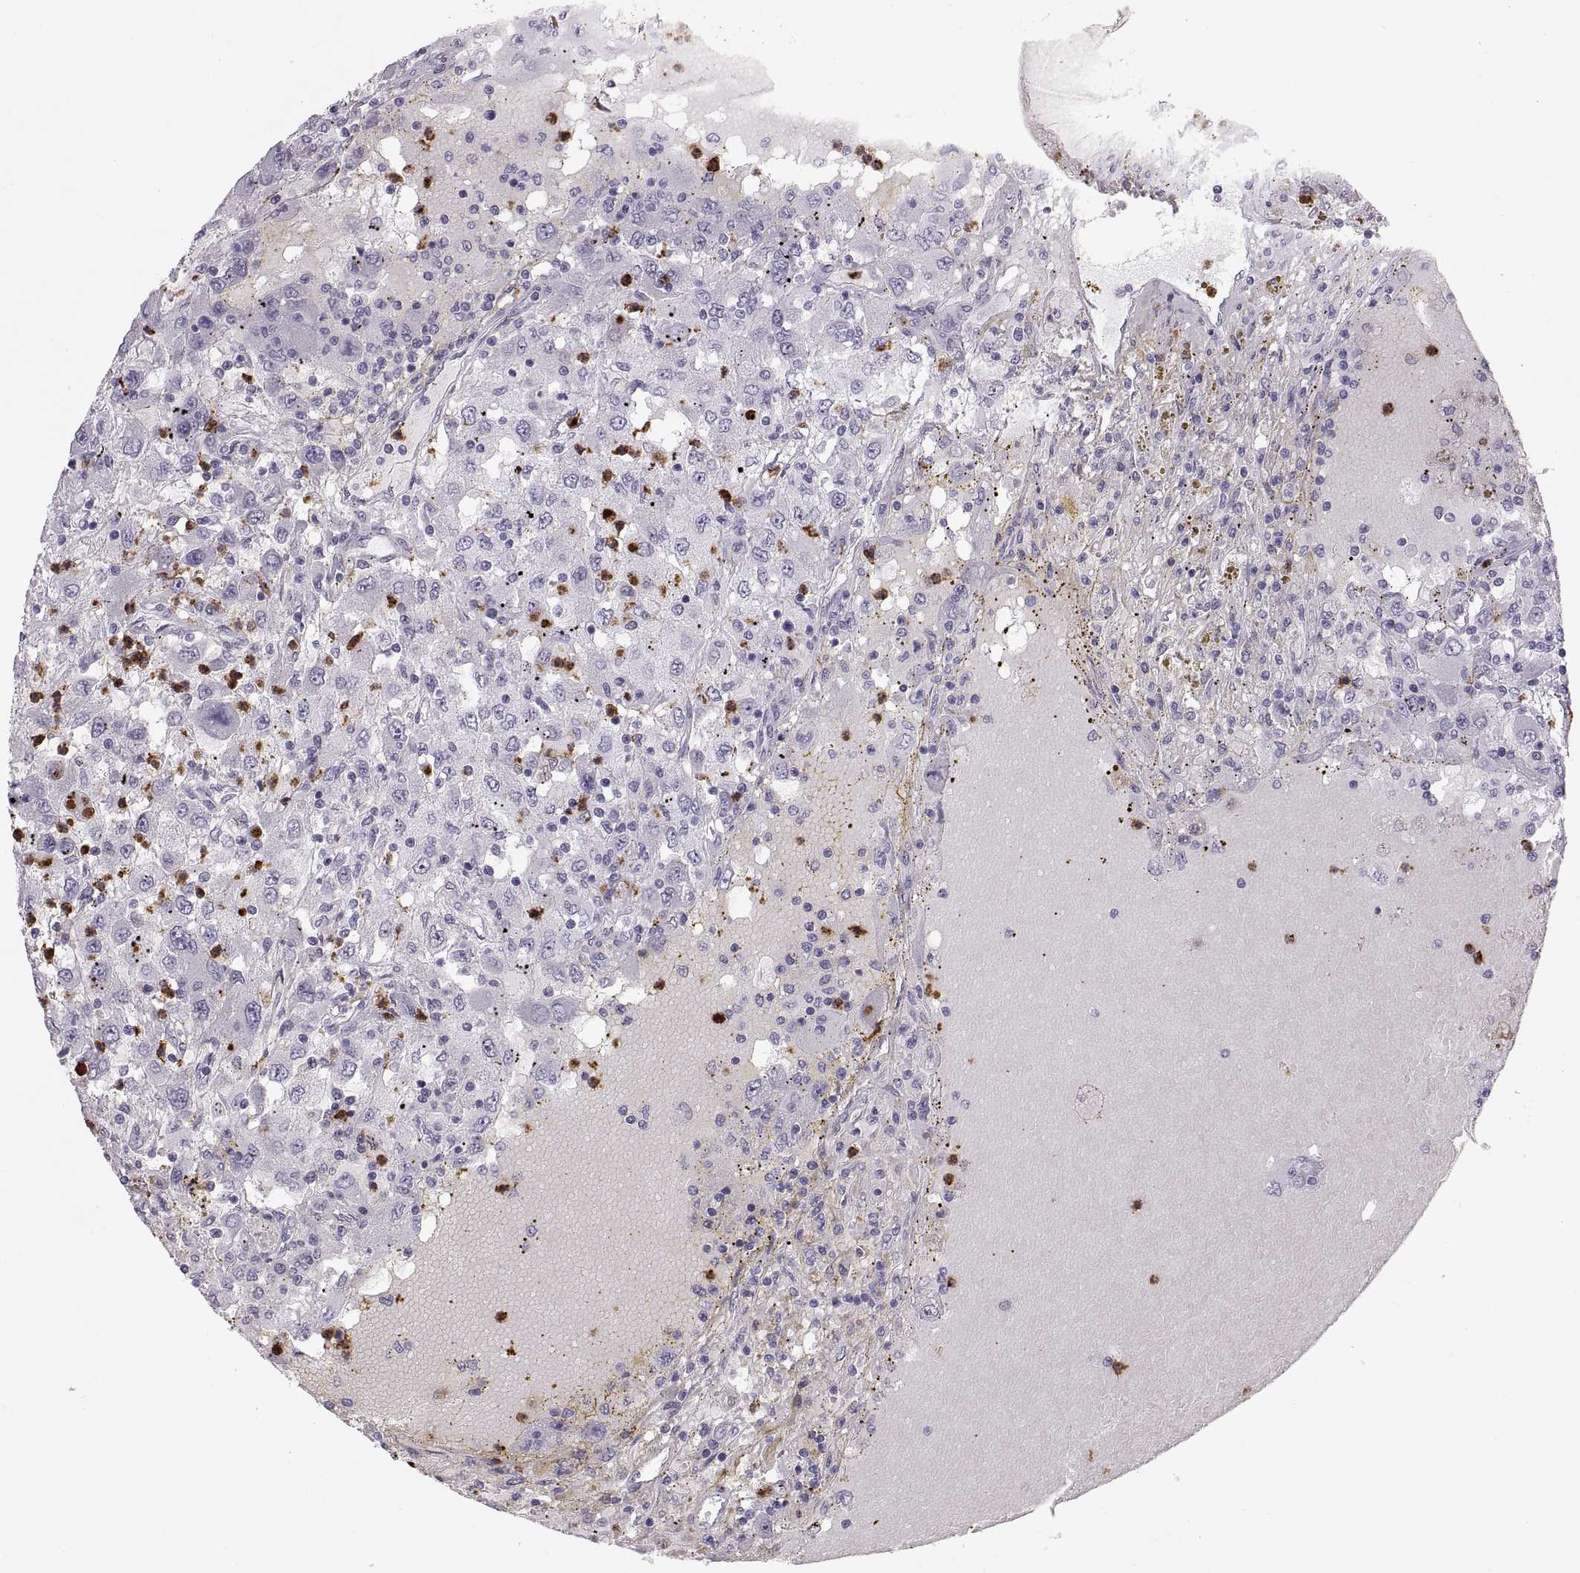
{"staining": {"intensity": "negative", "quantity": "none", "location": "none"}, "tissue": "renal cancer", "cell_type": "Tumor cells", "image_type": "cancer", "snomed": [{"axis": "morphology", "description": "Adenocarcinoma, NOS"}, {"axis": "topography", "description": "Kidney"}], "caption": "IHC image of neoplastic tissue: human renal cancer stained with DAB shows no significant protein staining in tumor cells. (Immunohistochemistry, brightfield microscopy, high magnification).", "gene": "MILR1", "patient": {"sex": "female", "age": 67}}